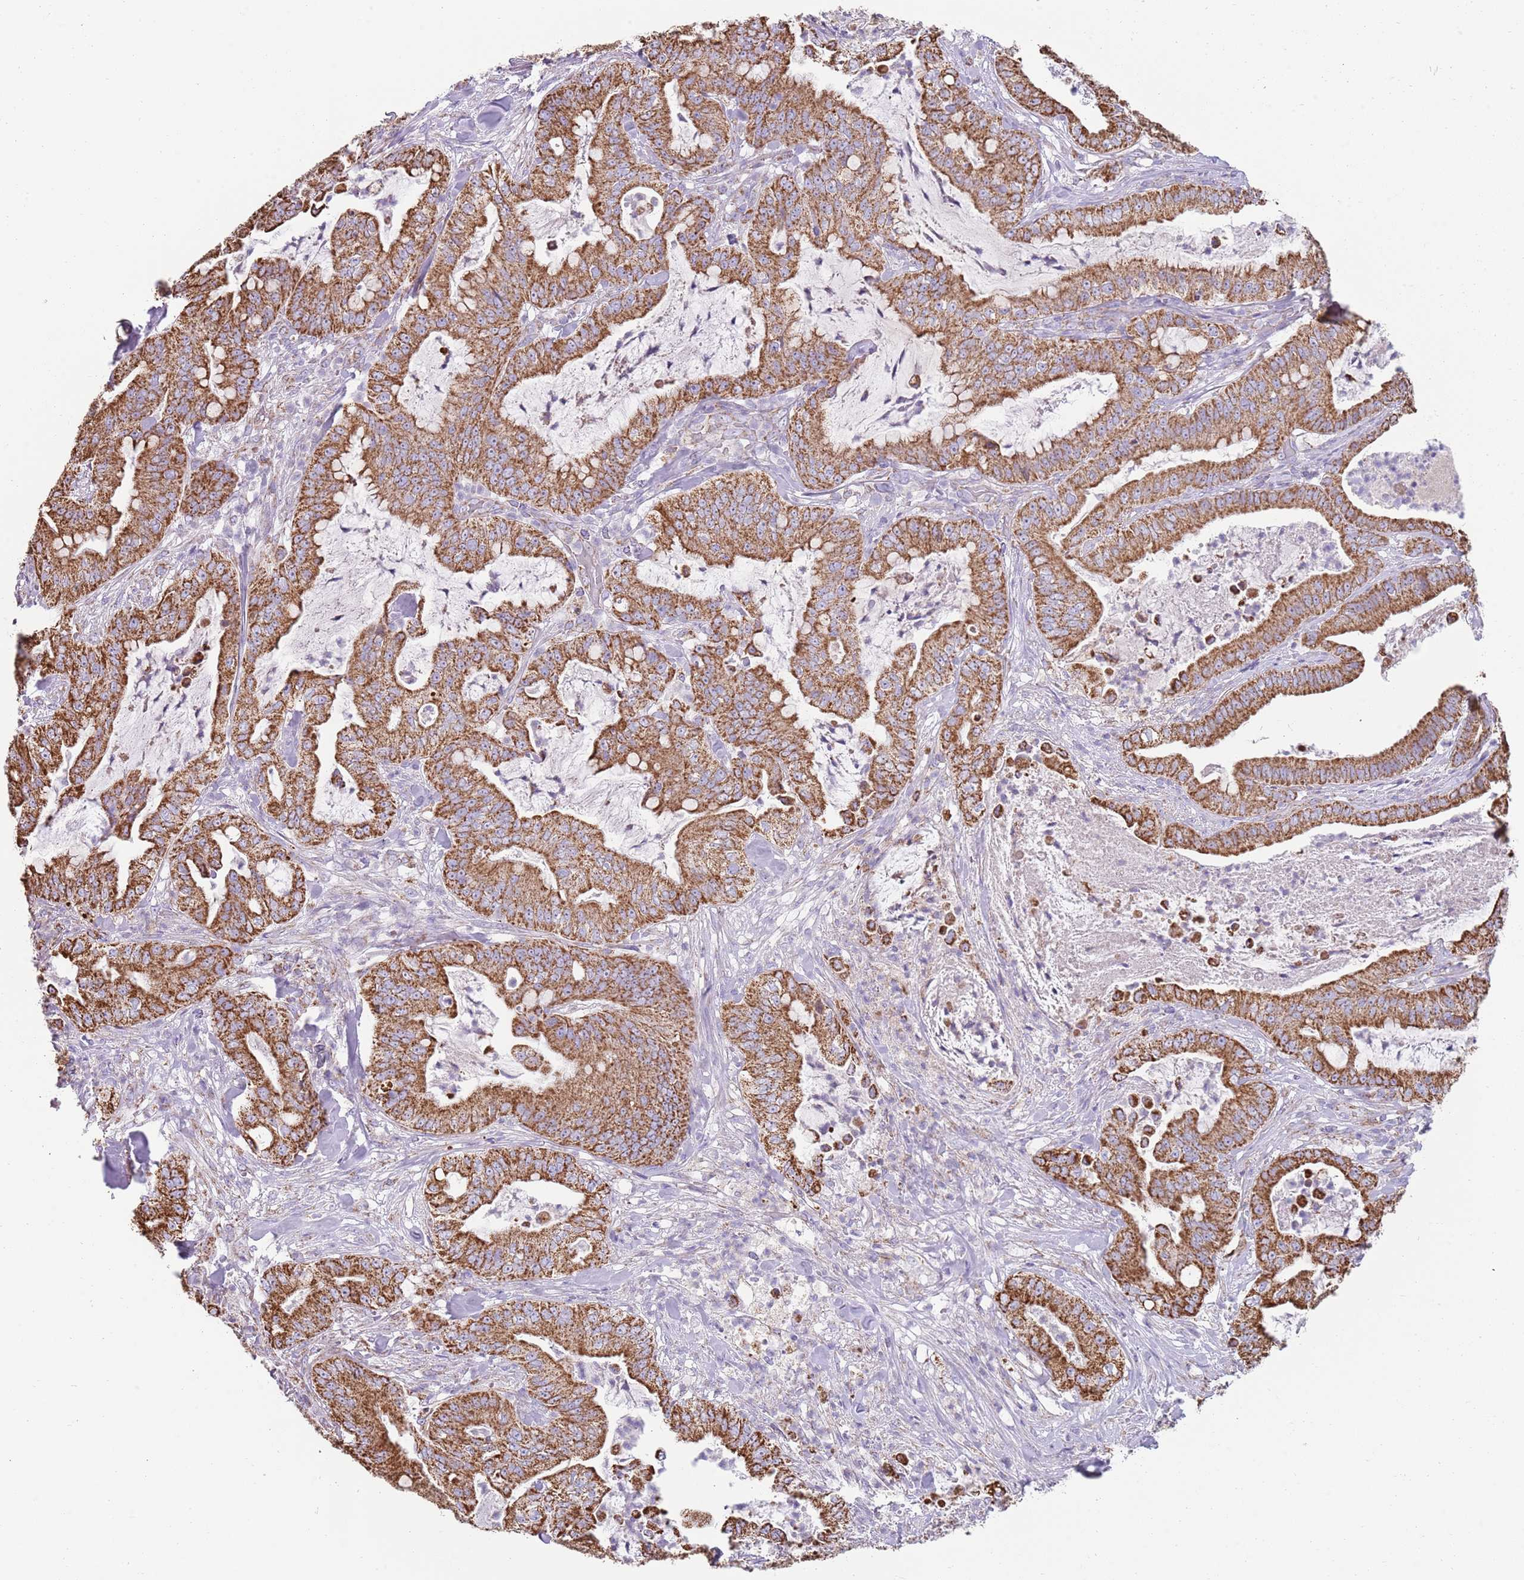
{"staining": {"intensity": "strong", "quantity": ">75%", "location": "cytoplasmic/membranous"}, "tissue": "pancreatic cancer", "cell_type": "Tumor cells", "image_type": "cancer", "snomed": [{"axis": "morphology", "description": "Adenocarcinoma, NOS"}, {"axis": "topography", "description": "Pancreas"}], "caption": "Brown immunohistochemical staining in human pancreatic adenocarcinoma exhibits strong cytoplasmic/membranous staining in approximately >75% of tumor cells.", "gene": "TTLL1", "patient": {"sex": "male", "age": 71}}